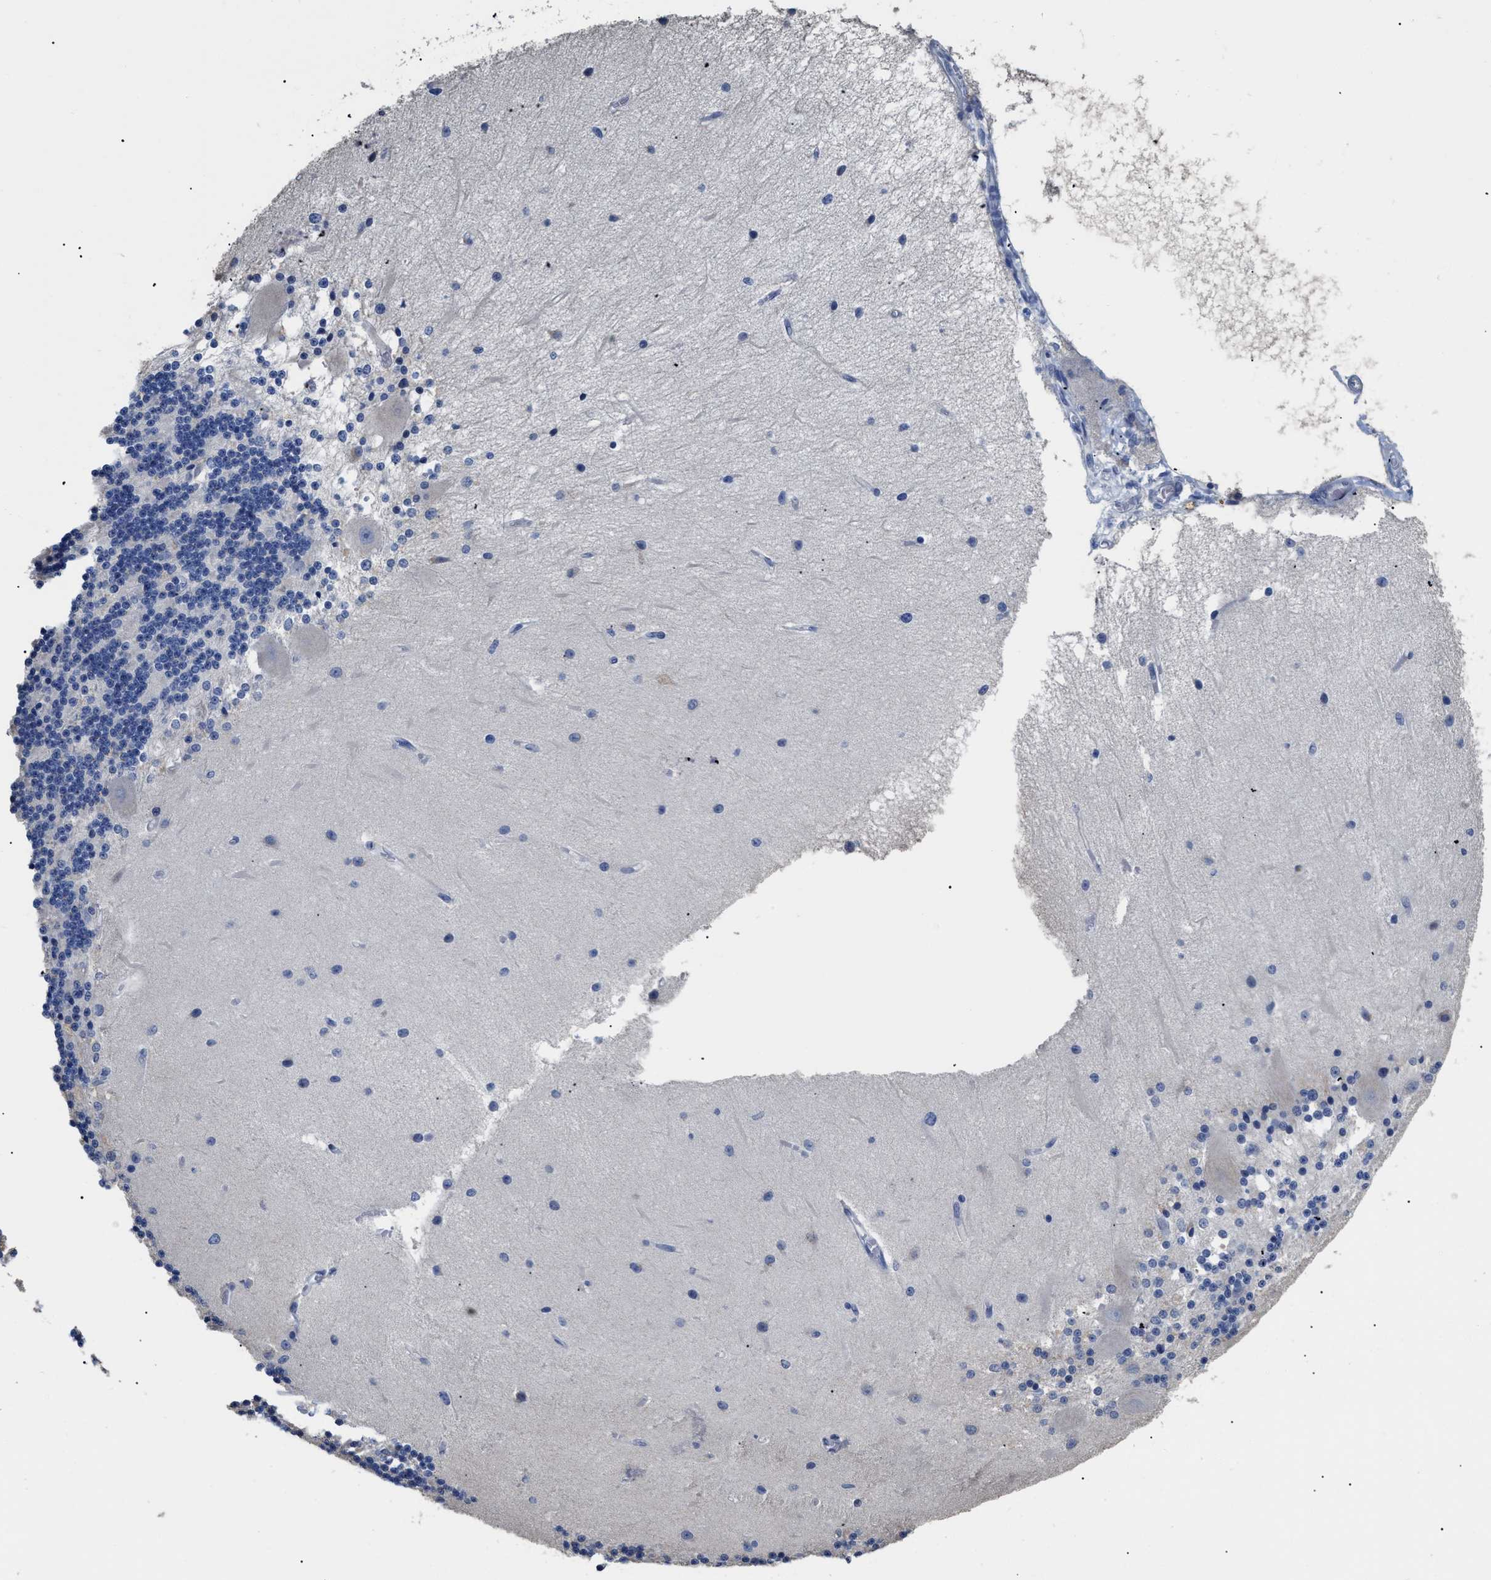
{"staining": {"intensity": "negative", "quantity": "none", "location": "none"}, "tissue": "cerebellum", "cell_type": "Cells in granular layer", "image_type": "normal", "snomed": [{"axis": "morphology", "description": "Normal tissue, NOS"}, {"axis": "topography", "description": "Cerebellum"}], "caption": "Cerebellum was stained to show a protein in brown. There is no significant staining in cells in granular layer. Brightfield microscopy of immunohistochemistry stained with DAB (brown) and hematoxylin (blue), captured at high magnification.", "gene": "APOBEC2", "patient": {"sex": "female", "age": 54}}